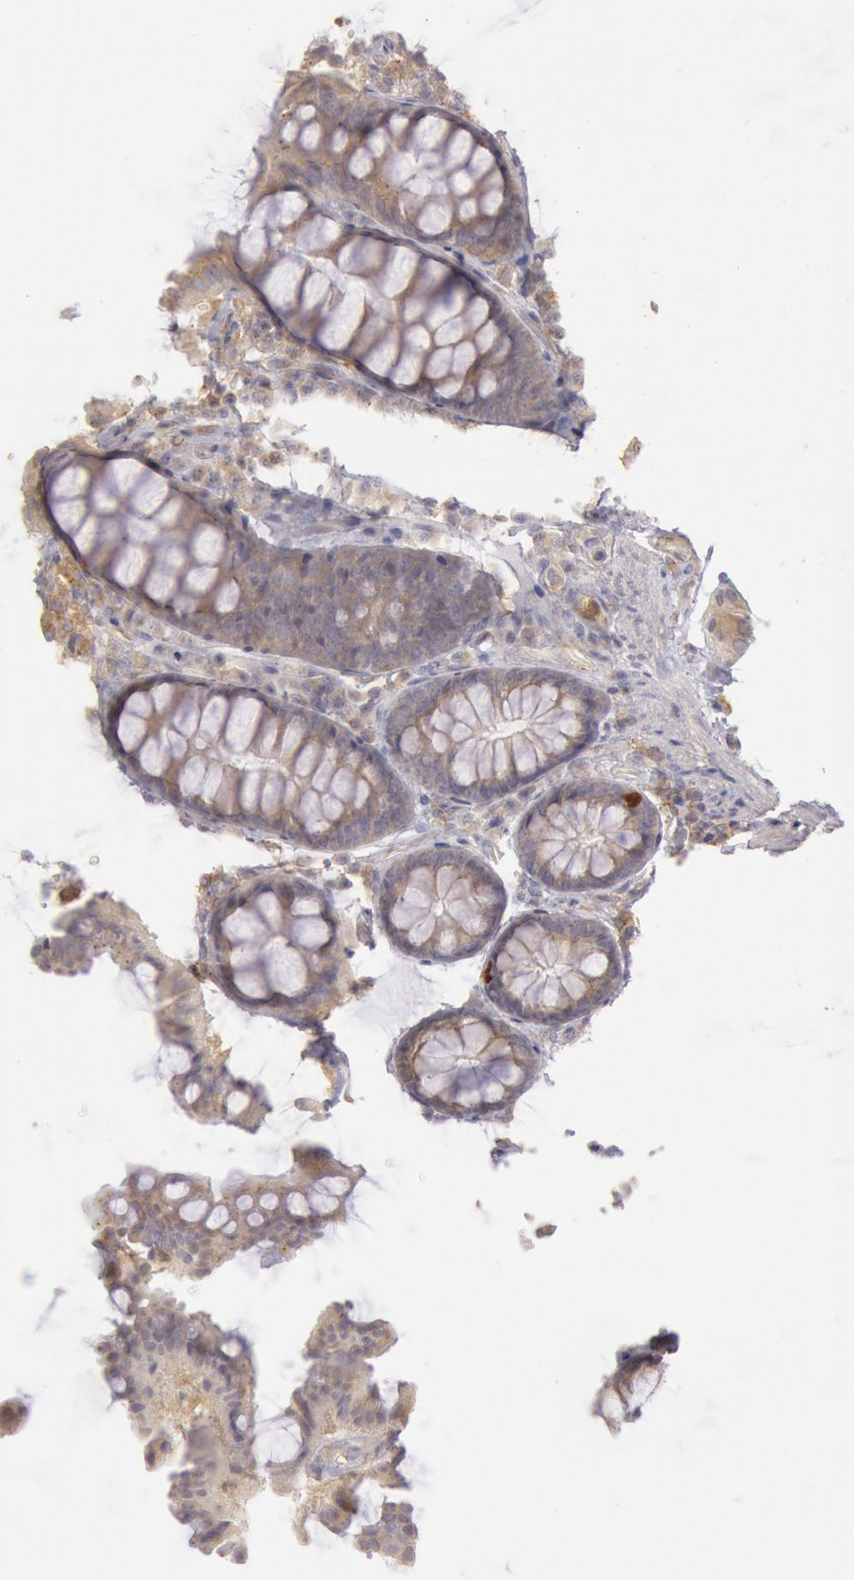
{"staining": {"intensity": "negative", "quantity": "none", "location": "none"}, "tissue": "colon", "cell_type": "Endothelial cells", "image_type": "normal", "snomed": [{"axis": "morphology", "description": "Normal tissue, NOS"}, {"axis": "topography", "description": "Colon"}], "caption": "A high-resolution photomicrograph shows immunohistochemistry staining of benign colon, which reveals no significant expression in endothelial cells.", "gene": "PIK3R1", "patient": {"sex": "female", "age": 61}}